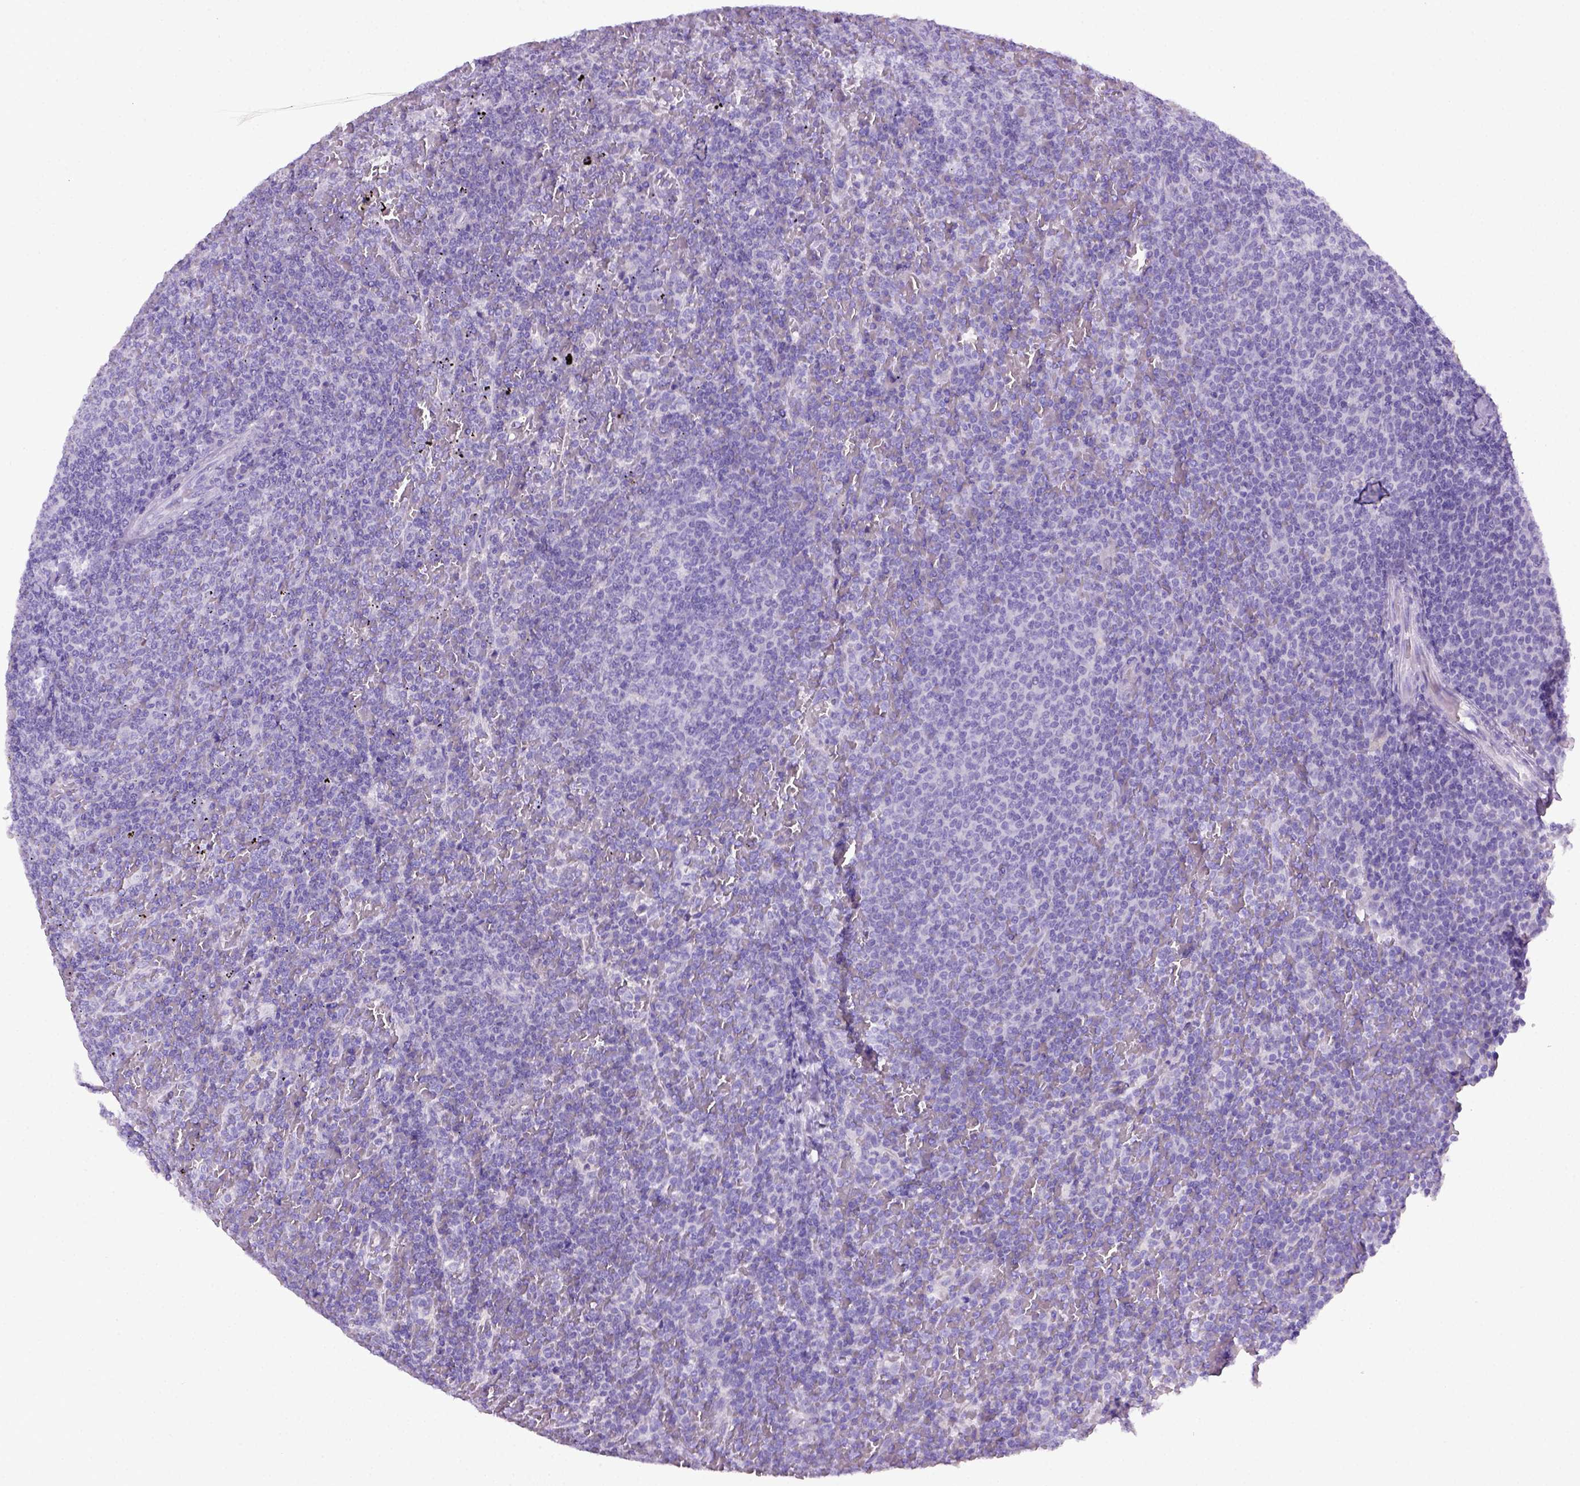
{"staining": {"intensity": "negative", "quantity": "none", "location": "none"}, "tissue": "lymphoma", "cell_type": "Tumor cells", "image_type": "cancer", "snomed": [{"axis": "morphology", "description": "Malignant lymphoma, non-Hodgkin's type, Low grade"}, {"axis": "topography", "description": "Spleen"}], "caption": "Malignant lymphoma, non-Hodgkin's type (low-grade) was stained to show a protein in brown. There is no significant staining in tumor cells.", "gene": "ITIH4", "patient": {"sex": "female", "age": 77}}